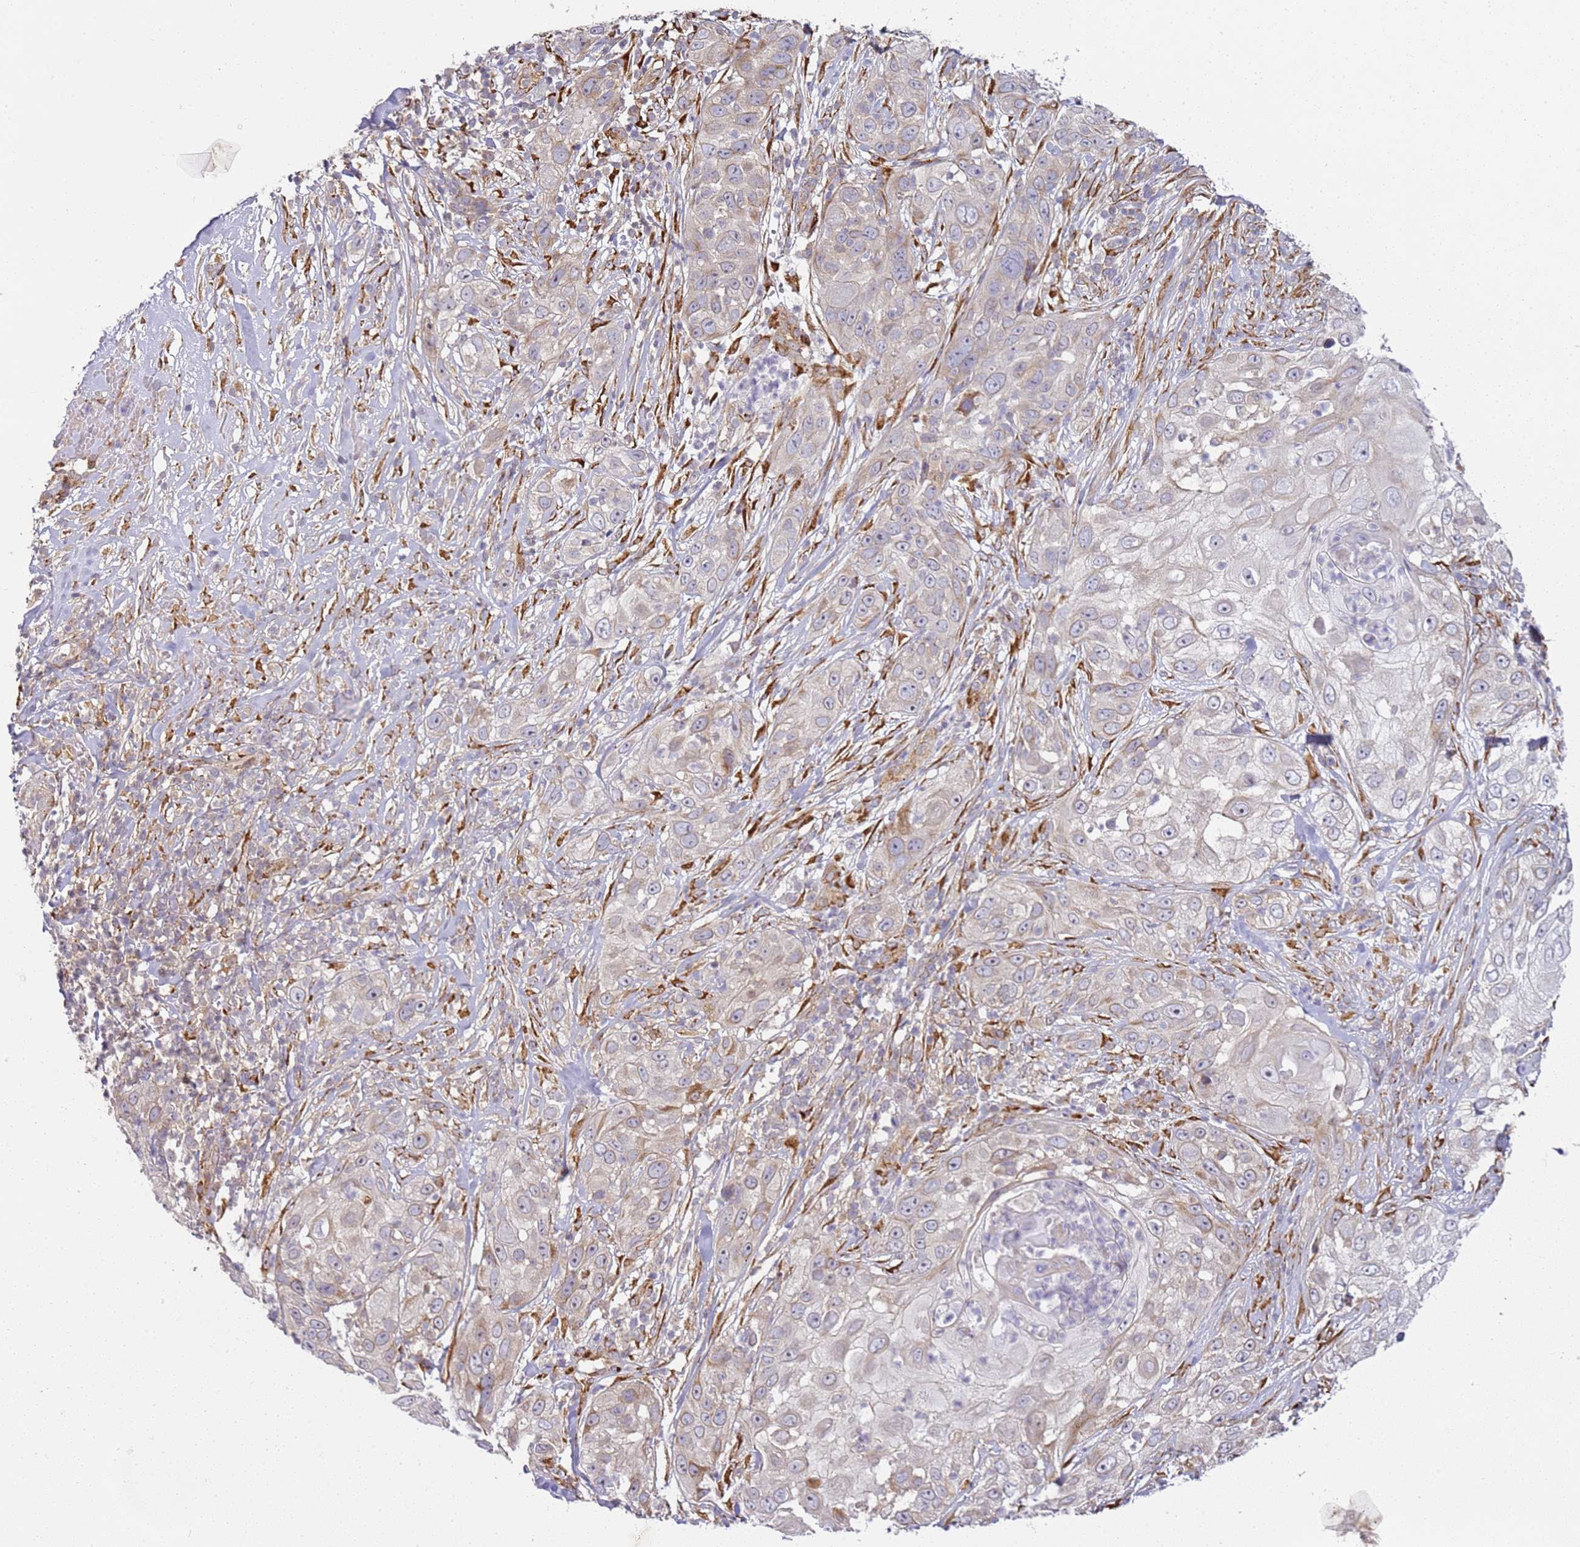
{"staining": {"intensity": "weak", "quantity": "<25%", "location": "cytoplasmic/membranous"}, "tissue": "skin cancer", "cell_type": "Tumor cells", "image_type": "cancer", "snomed": [{"axis": "morphology", "description": "Squamous cell carcinoma, NOS"}, {"axis": "topography", "description": "Skin"}], "caption": "There is no significant positivity in tumor cells of skin cancer.", "gene": "GRAP", "patient": {"sex": "female", "age": 44}}